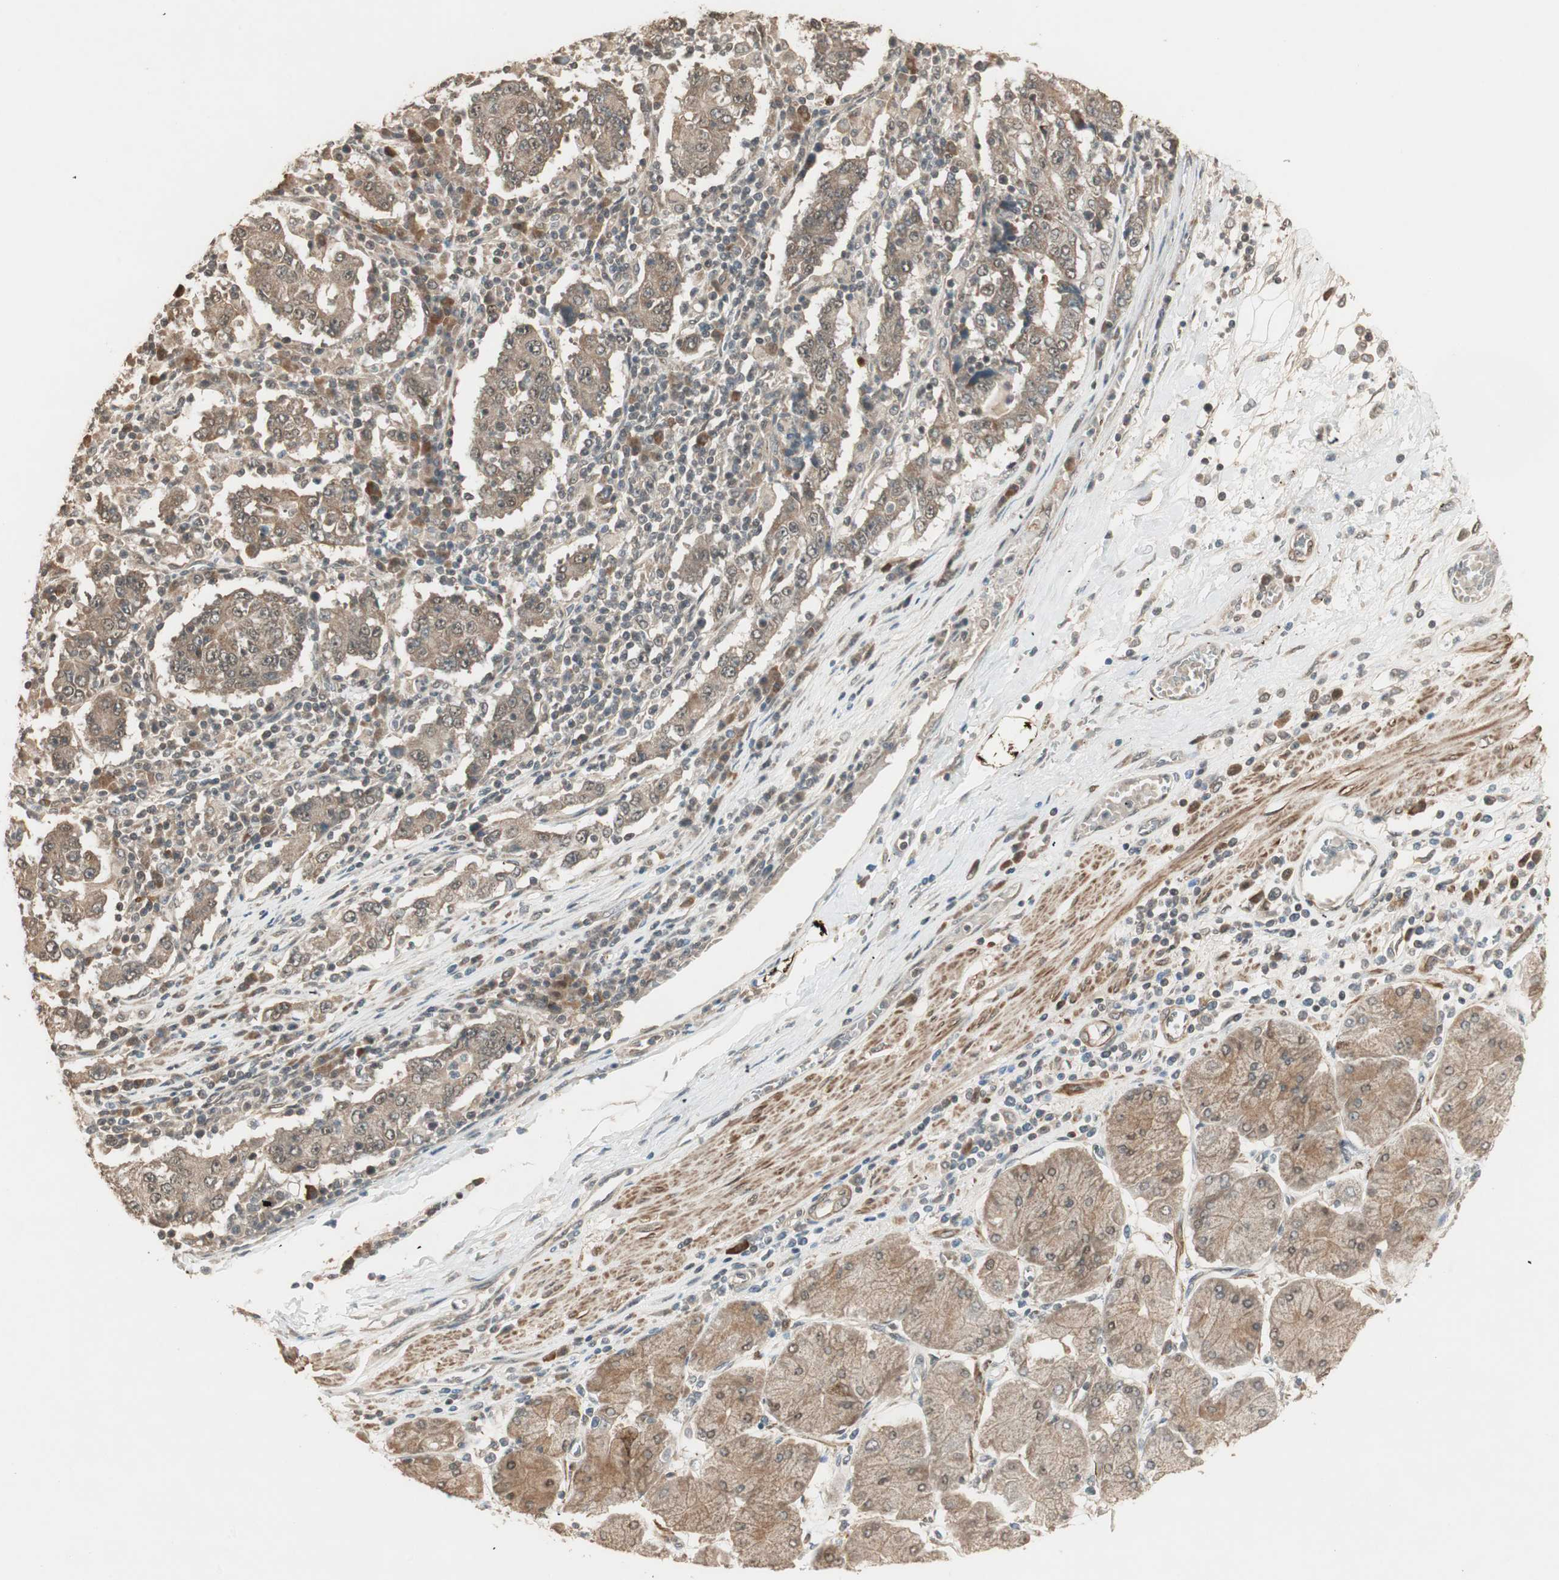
{"staining": {"intensity": "weak", "quantity": ">75%", "location": "cytoplasmic/membranous"}, "tissue": "stomach cancer", "cell_type": "Tumor cells", "image_type": "cancer", "snomed": [{"axis": "morphology", "description": "Normal tissue, NOS"}, {"axis": "morphology", "description": "Adenocarcinoma, NOS"}, {"axis": "topography", "description": "Stomach, upper"}, {"axis": "topography", "description": "Stomach"}], "caption": "Human stomach adenocarcinoma stained with a protein marker displays weak staining in tumor cells.", "gene": "ZSCAN31", "patient": {"sex": "male", "age": 59}}